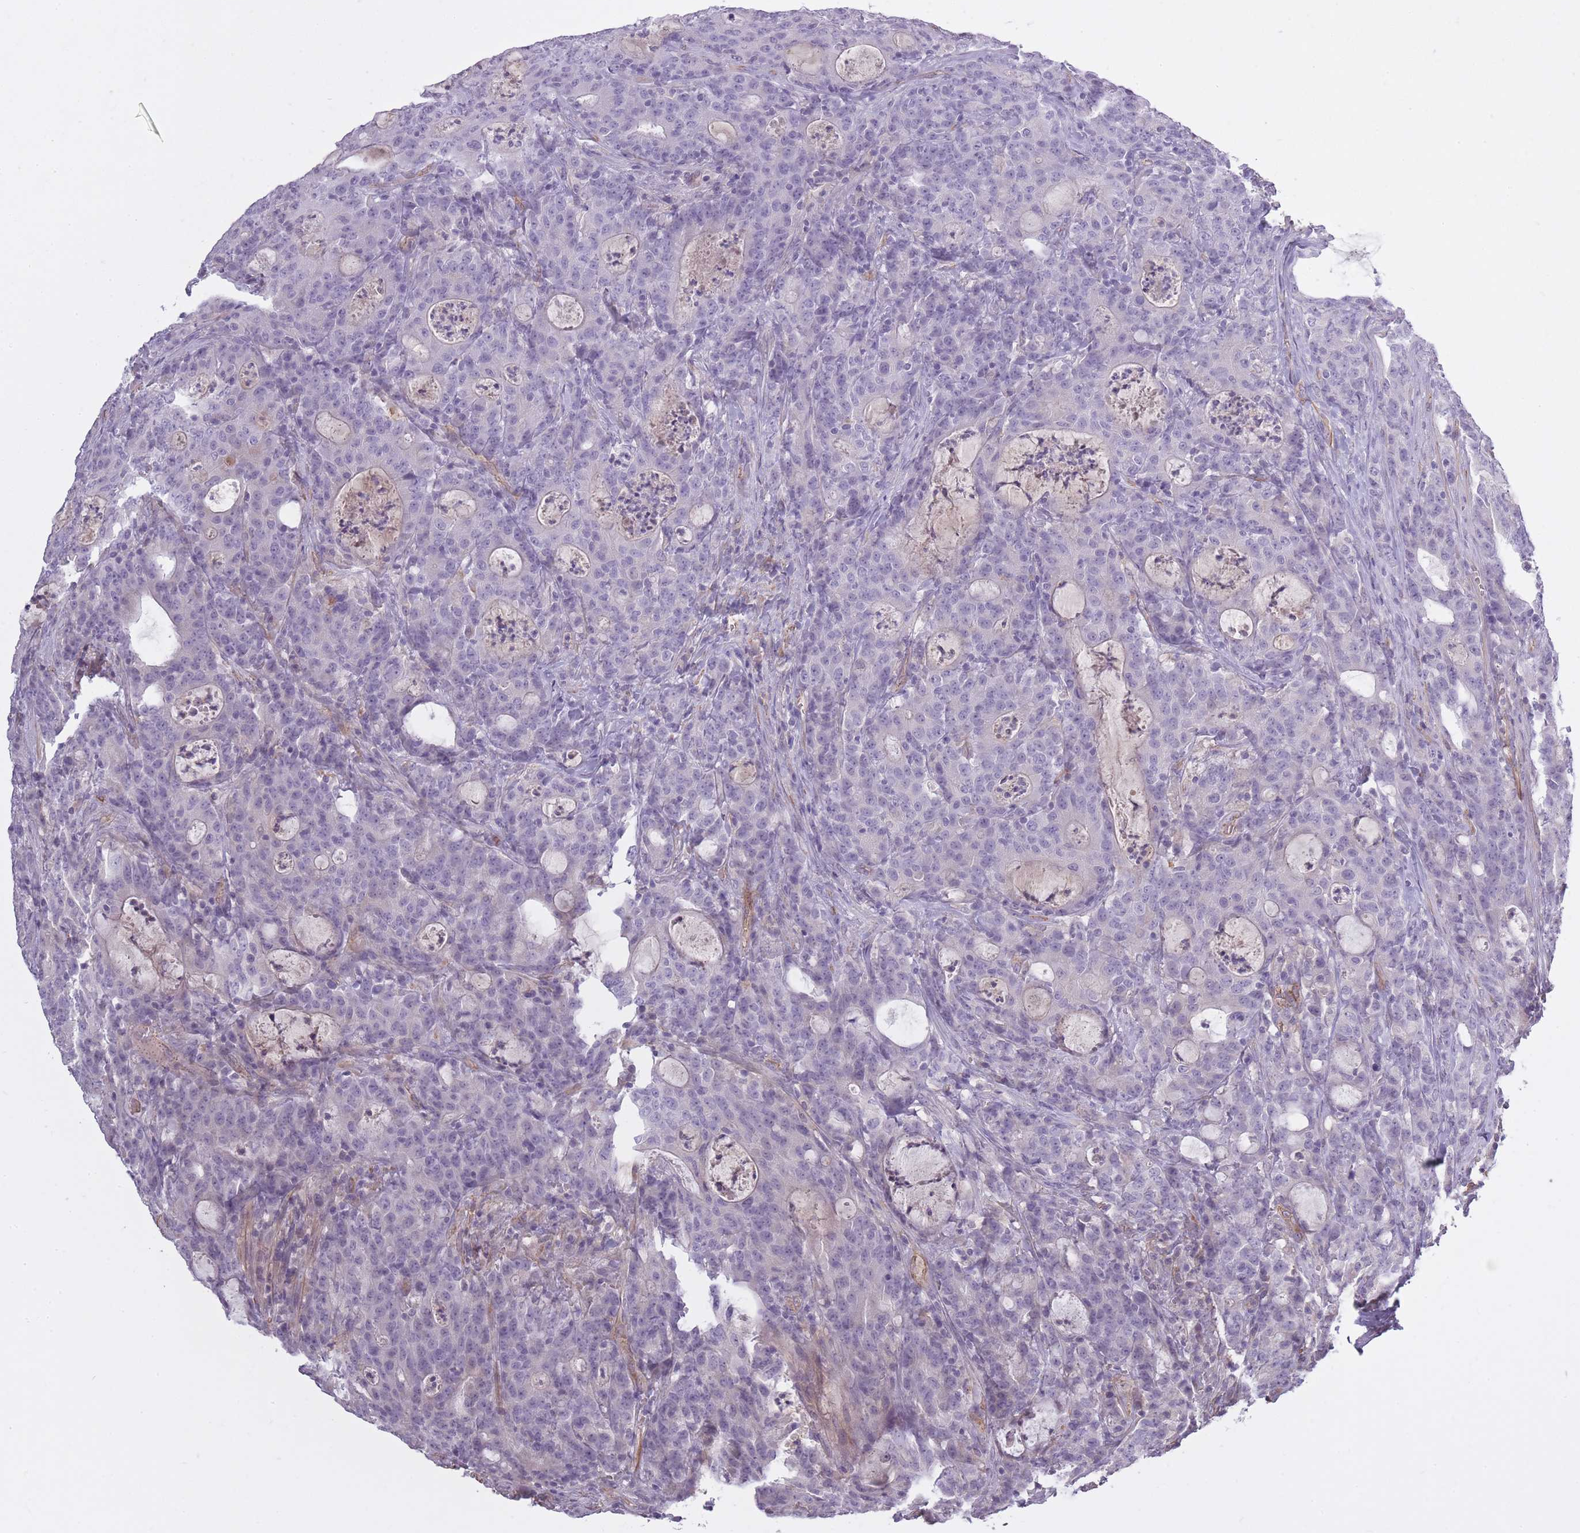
{"staining": {"intensity": "negative", "quantity": "none", "location": "none"}, "tissue": "colorectal cancer", "cell_type": "Tumor cells", "image_type": "cancer", "snomed": [{"axis": "morphology", "description": "Adenocarcinoma, NOS"}, {"axis": "topography", "description": "Colon"}], "caption": "Immunohistochemical staining of adenocarcinoma (colorectal) reveals no significant positivity in tumor cells.", "gene": "SLC8A2", "patient": {"sex": "male", "age": 83}}